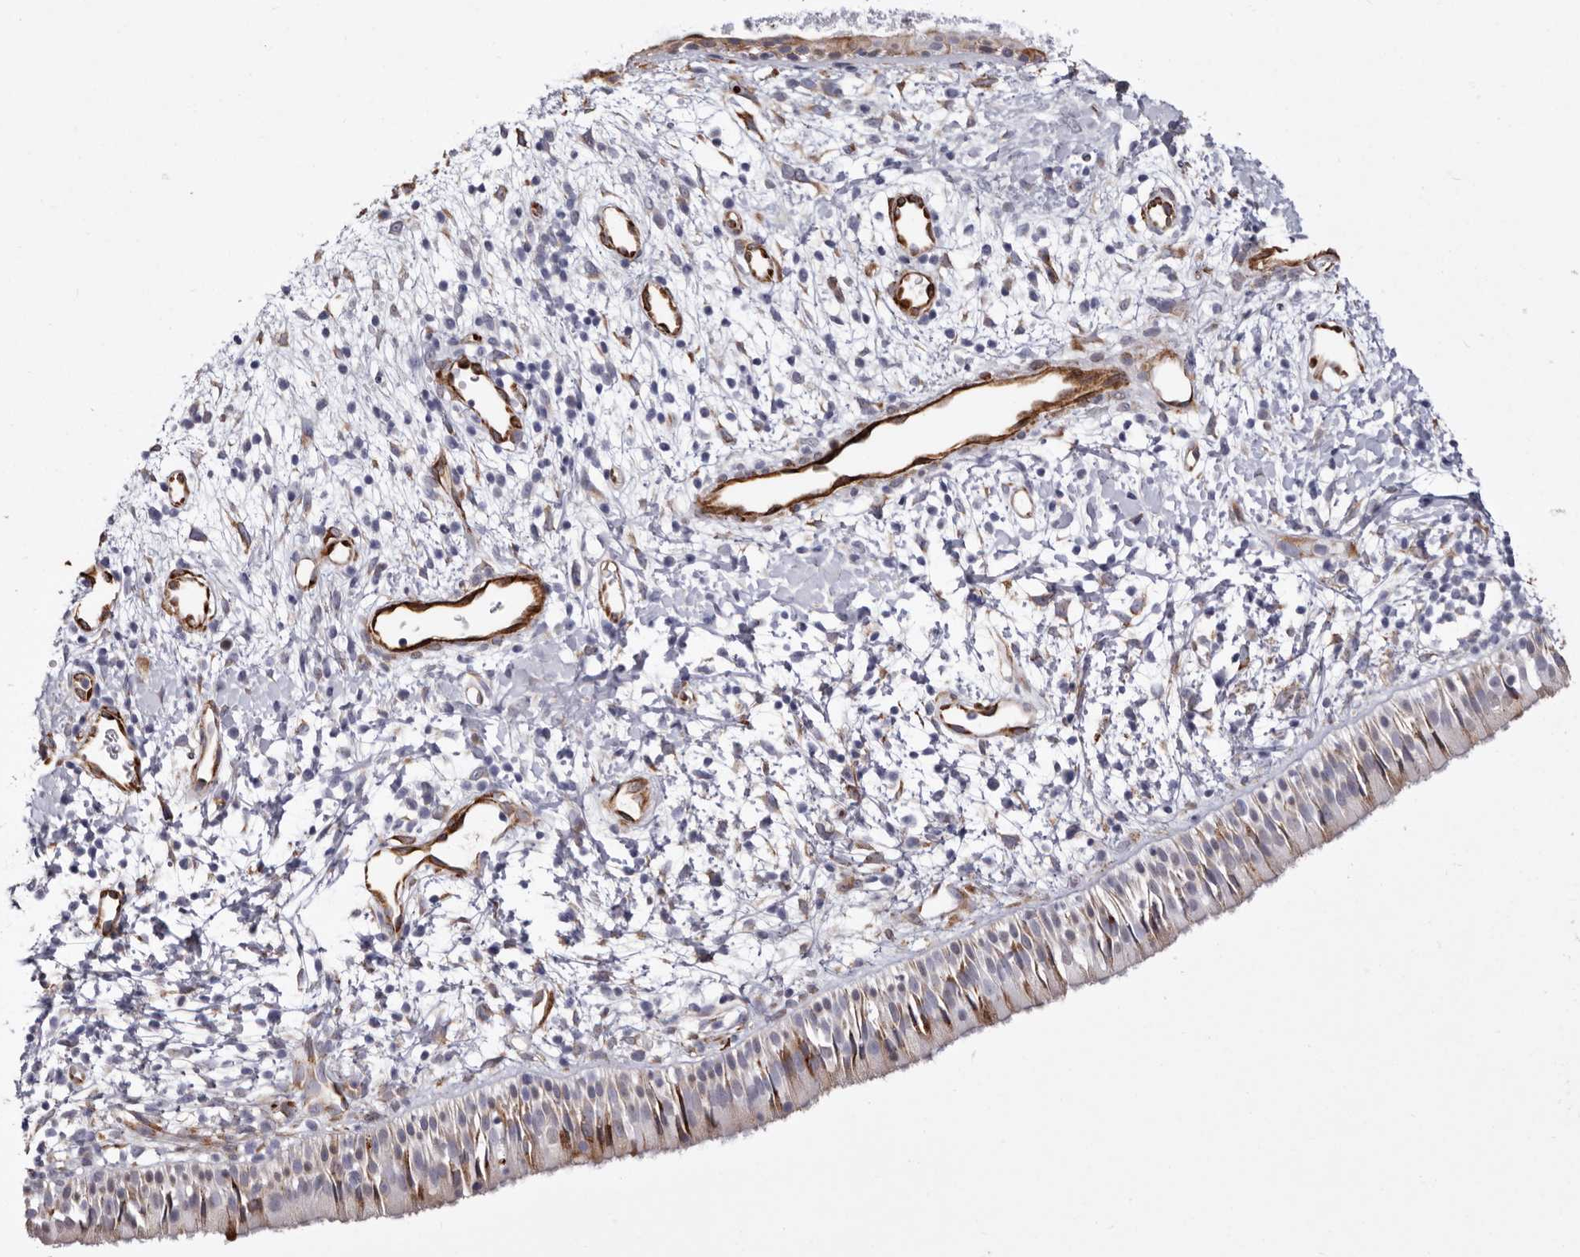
{"staining": {"intensity": "moderate", "quantity": "<25%", "location": "cytoplasmic/membranous"}, "tissue": "nasopharynx", "cell_type": "Respiratory epithelial cells", "image_type": "normal", "snomed": [{"axis": "morphology", "description": "Normal tissue, NOS"}, {"axis": "topography", "description": "Nasopharynx"}], "caption": "Unremarkable nasopharynx demonstrates moderate cytoplasmic/membranous staining in approximately <25% of respiratory epithelial cells, visualized by immunohistochemistry.", "gene": "SEMA3E", "patient": {"sex": "male", "age": 22}}